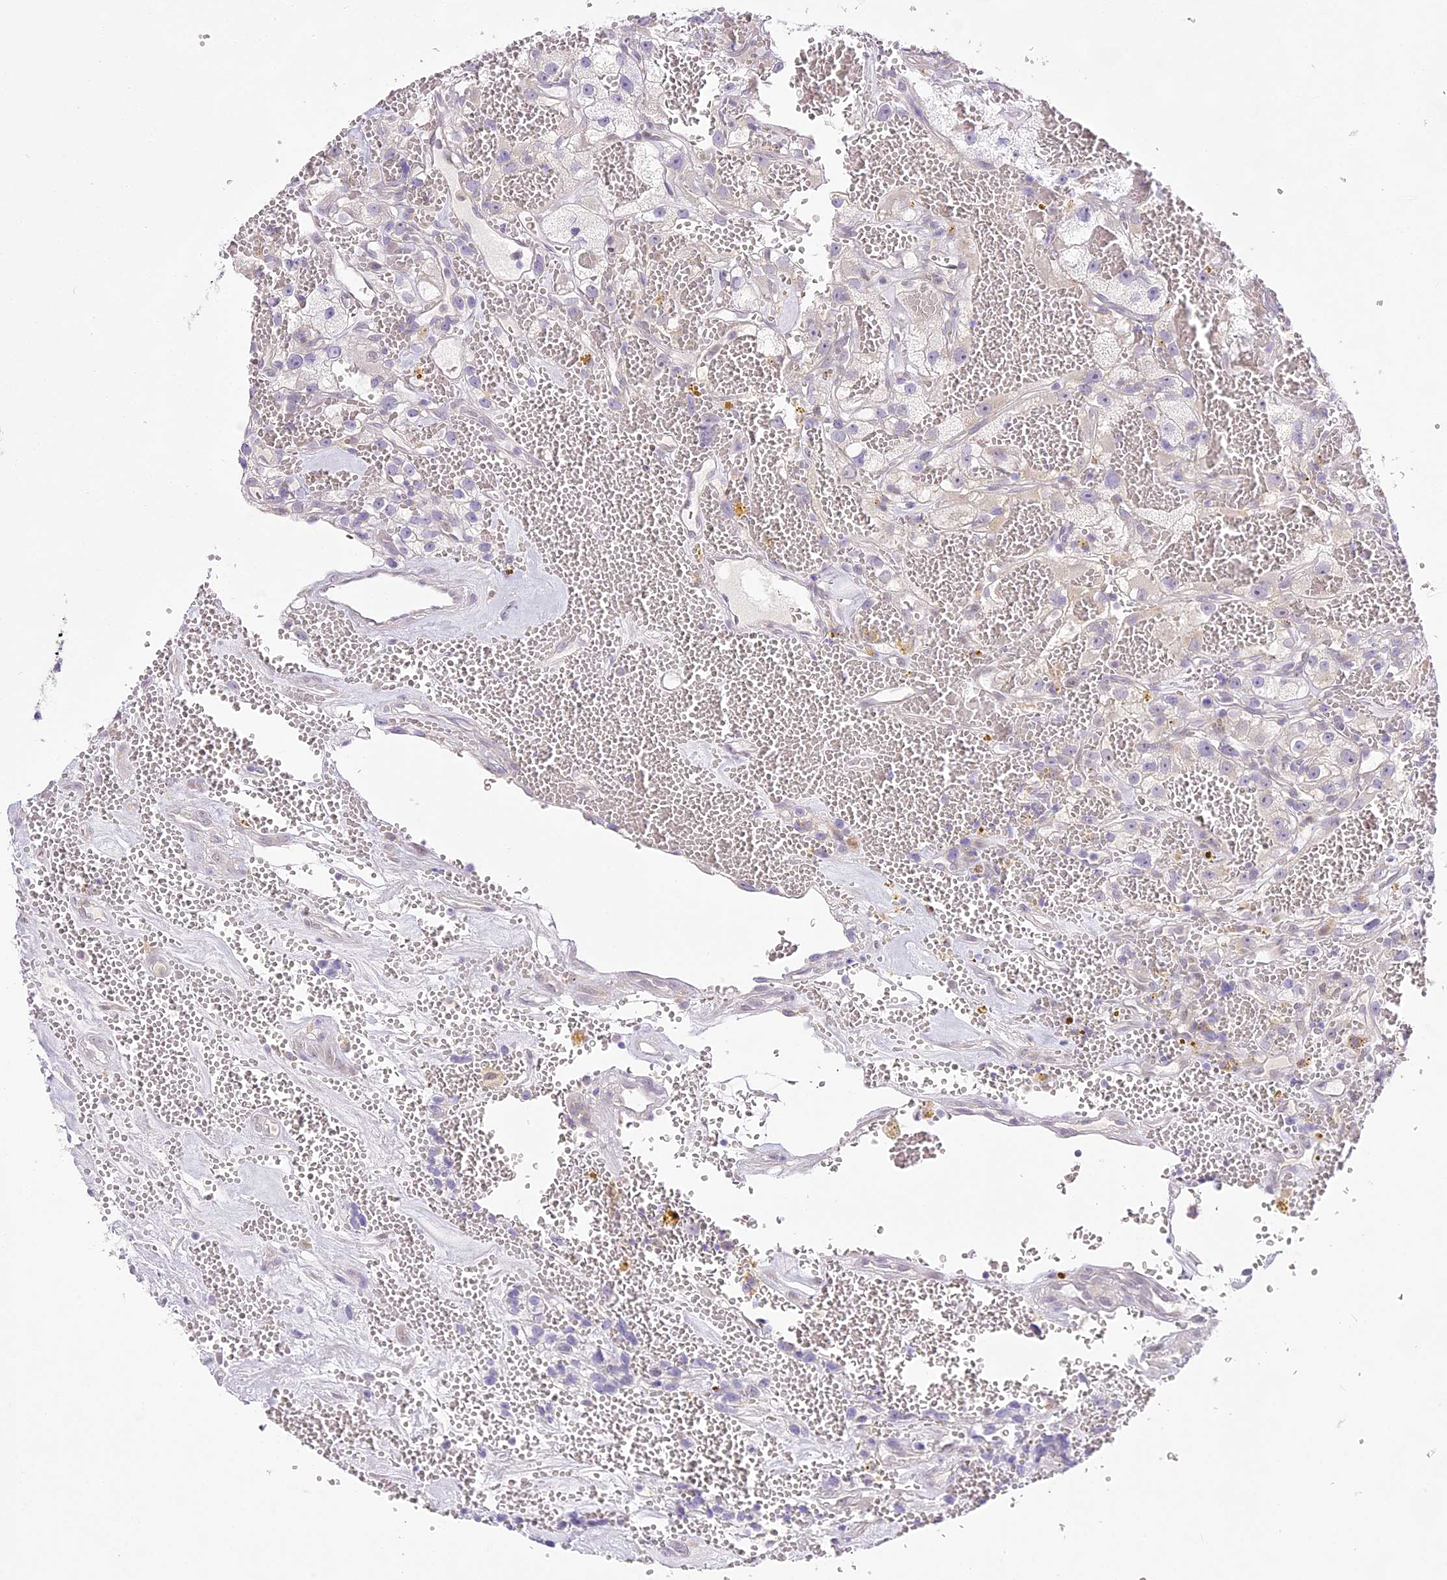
{"staining": {"intensity": "negative", "quantity": "none", "location": "none"}, "tissue": "renal cancer", "cell_type": "Tumor cells", "image_type": "cancer", "snomed": [{"axis": "morphology", "description": "Adenocarcinoma, NOS"}, {"axis": "topography", "description": "Kidney"}], "caption": "High power microscopy histopathology image of an IHC photomicrograph of renal cancer (adenocarcinoma), revealing no significant positivity in tumor cells.", "gene": "CCDC30", "patient": {"sex": "female", "age": 57}}